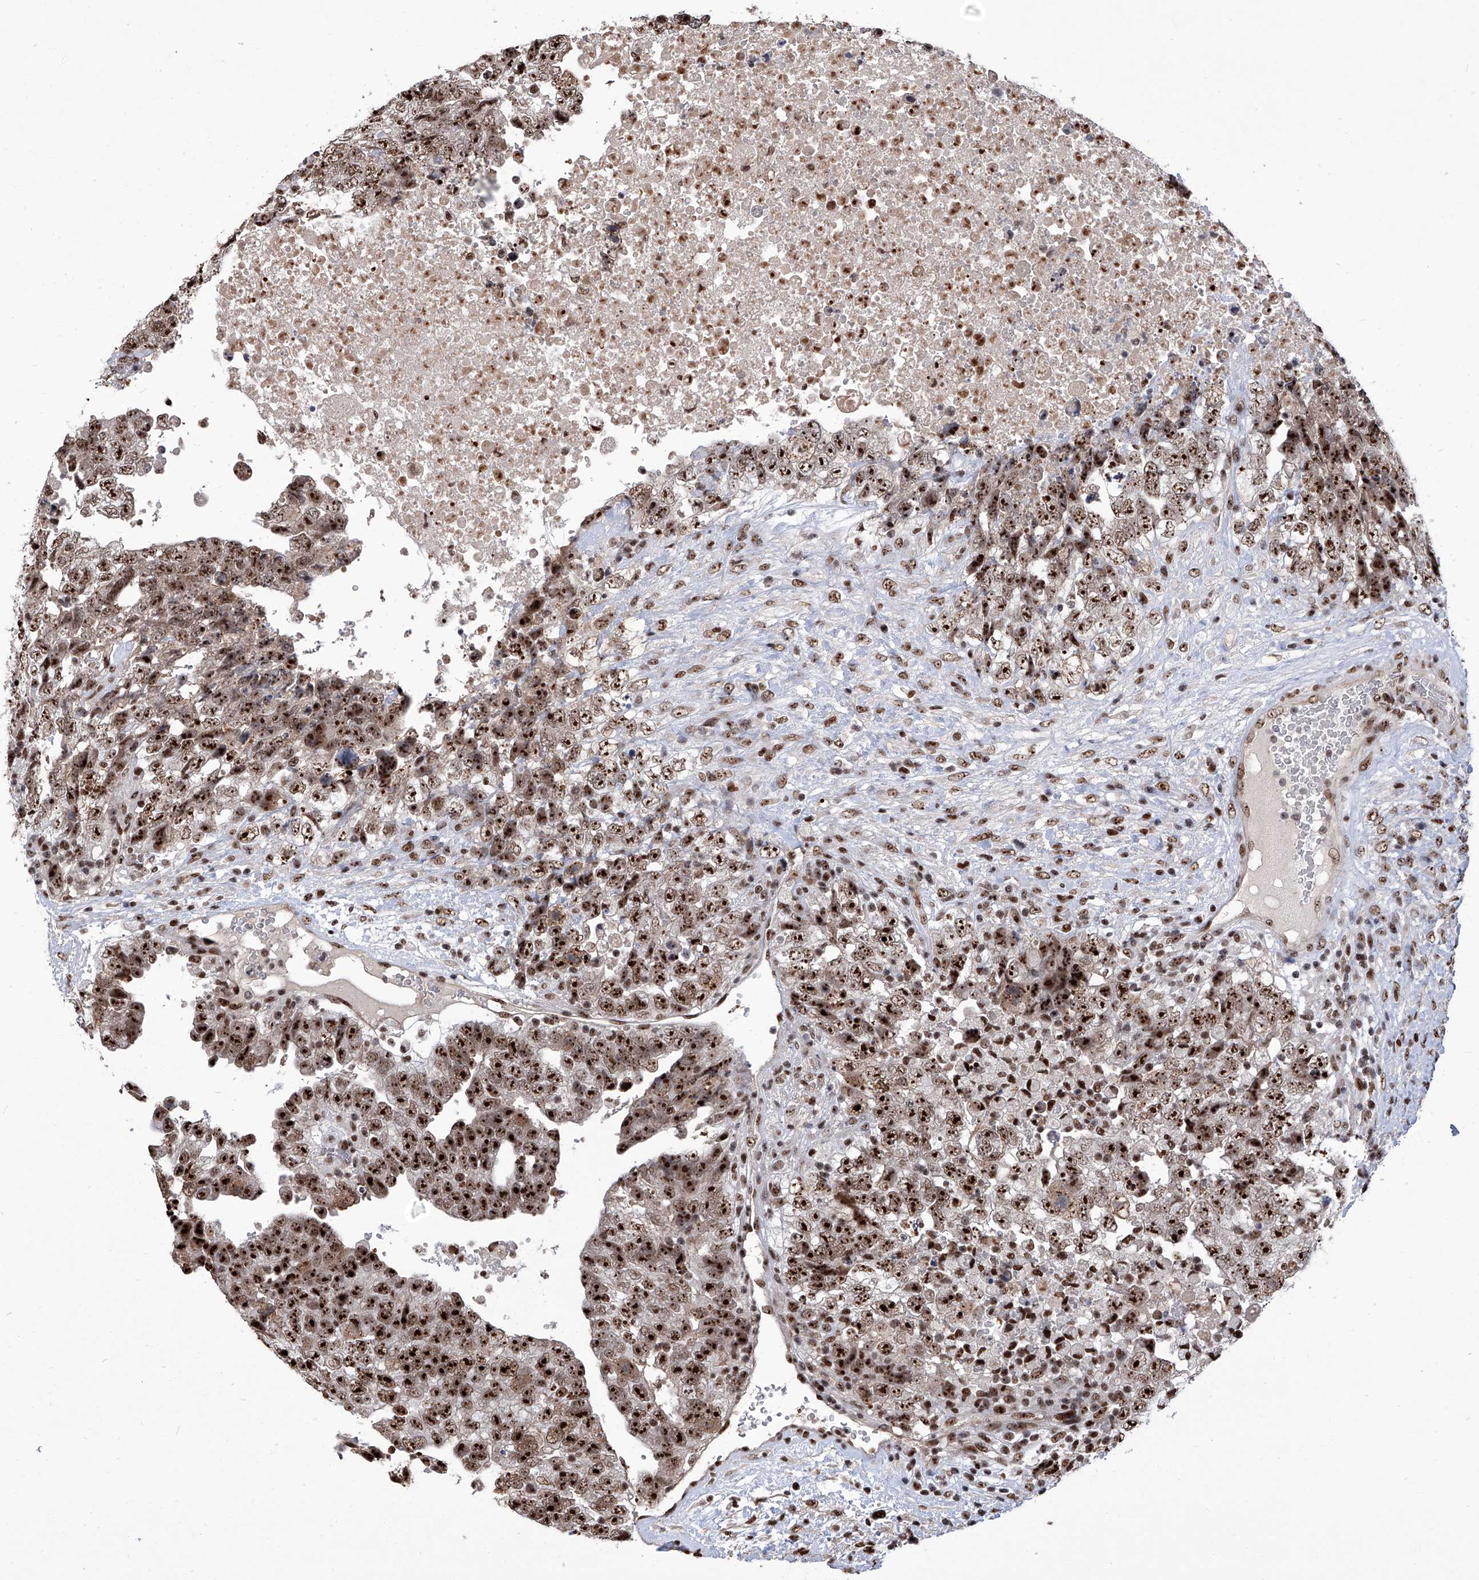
{"staining": {"intensity": "strong", "quantity": ">75%", "location": "cytoplasmic/membranous,nuclear"}, "tissue": "testis cancer", "cell_type": "Tumor cells", "image_type": "cancer", "snomed": [{"axis": "morphology", "description": "Carcinoma, Embryonal, NOS"}, {"axis": "topography", "description": "Testis"}], "caption": "The histopathology image exhibits immunohistochemical staining of testis embryonal carcinoma. There is strong cytoplasmic/membranous and nuclear positivity is seen in about >75% of tumor cells.", "gene": "CMTR1", "patient": {"sex": "male", "age": 37}}